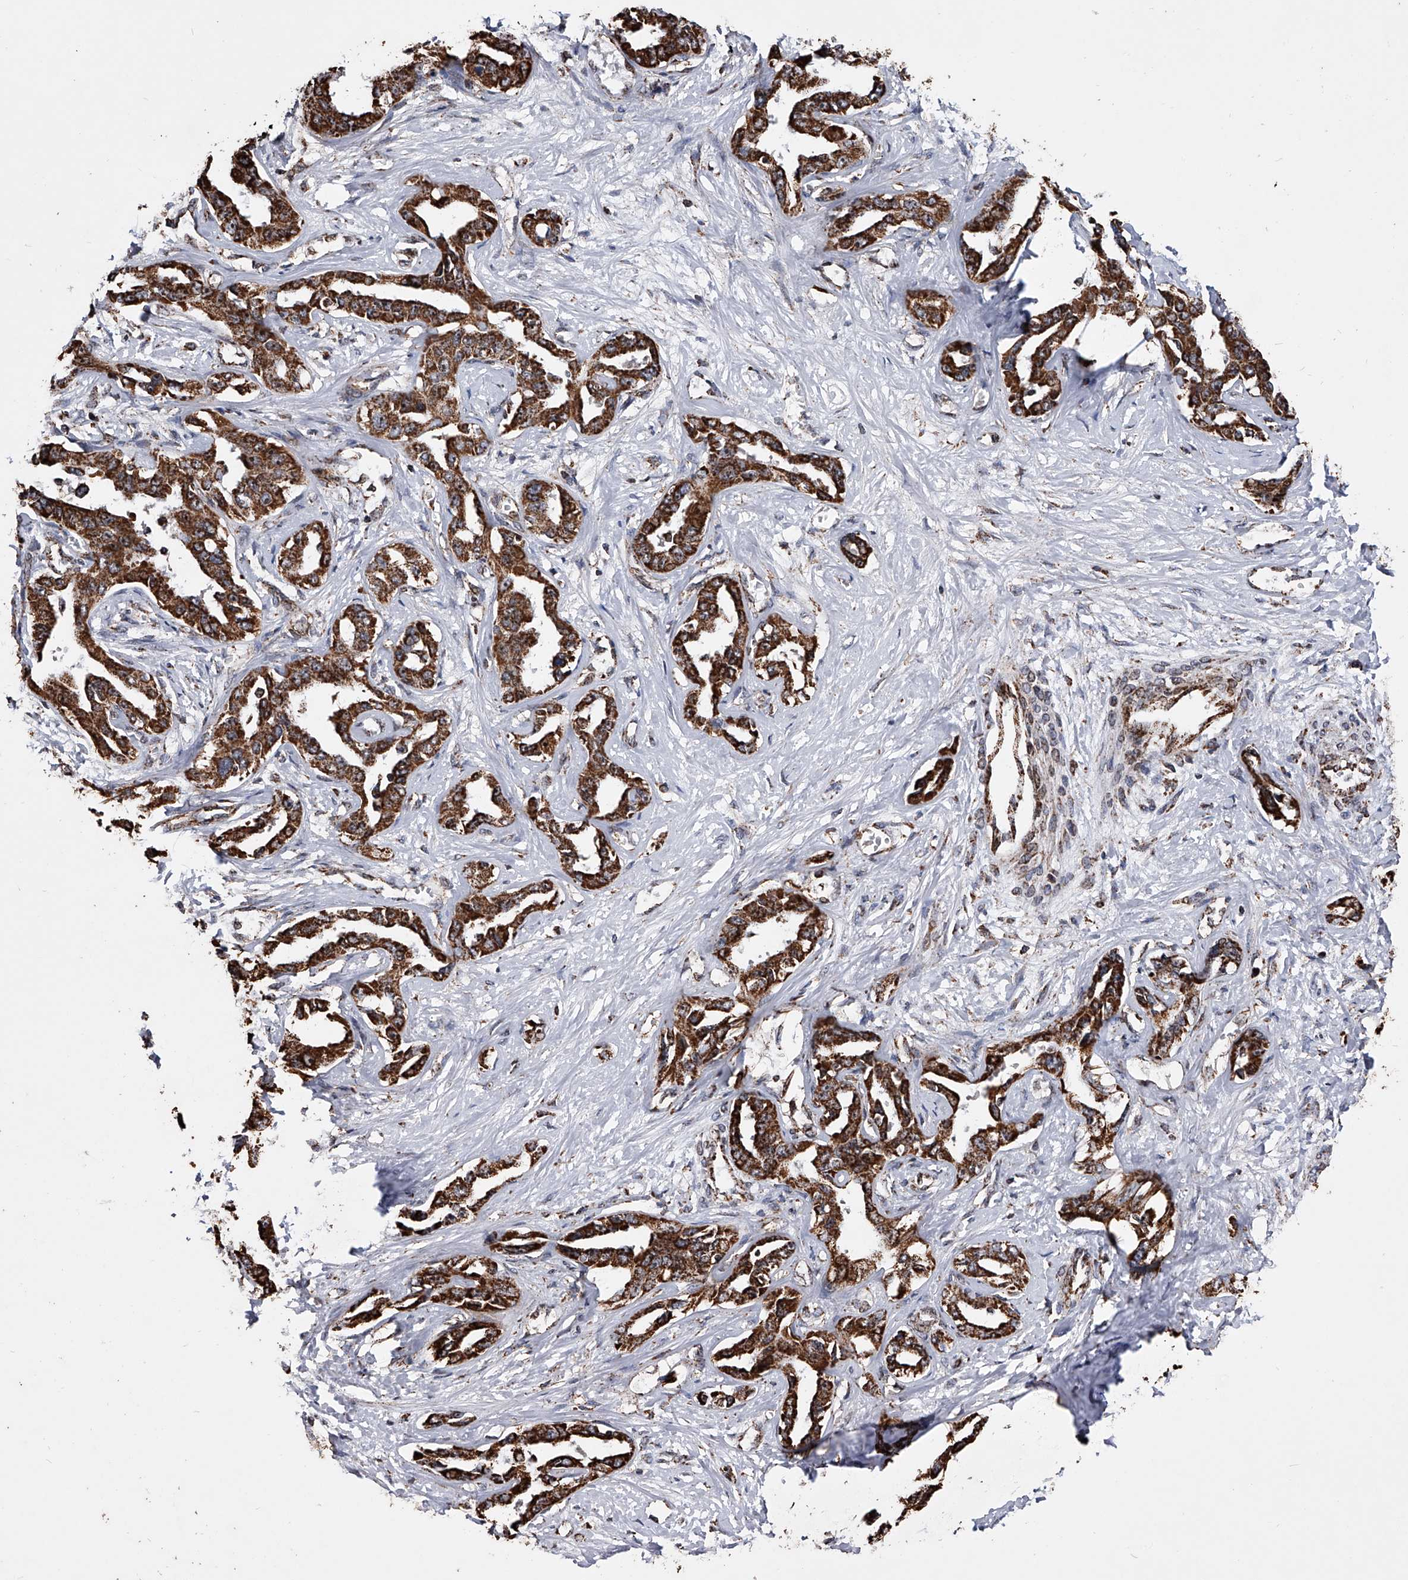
{"staining": {"intensity": "strong", "quantity": ">75%", "location": "cytoplasmic/membranous,nuclear"}, "tissue": "liver cancer", "cell_type": "Tumor cells", "image_type": "cancer", "snomed": [{"axis": "morphology", "description": "Cholangiocarcinoma"}, {"axis": "topography", "description": "Liver"}], "caption": "Immunohistochemical staining of liver cancer reveals high levels of strong cytoplasmic/membranous and nuclear protein positivity in about >75% of tumor cells. (Brightfield microscopy of DAB IHC at high magnification).", "gene": "SMPDL3A", "patient": {"sex": "male", "age": 59}}